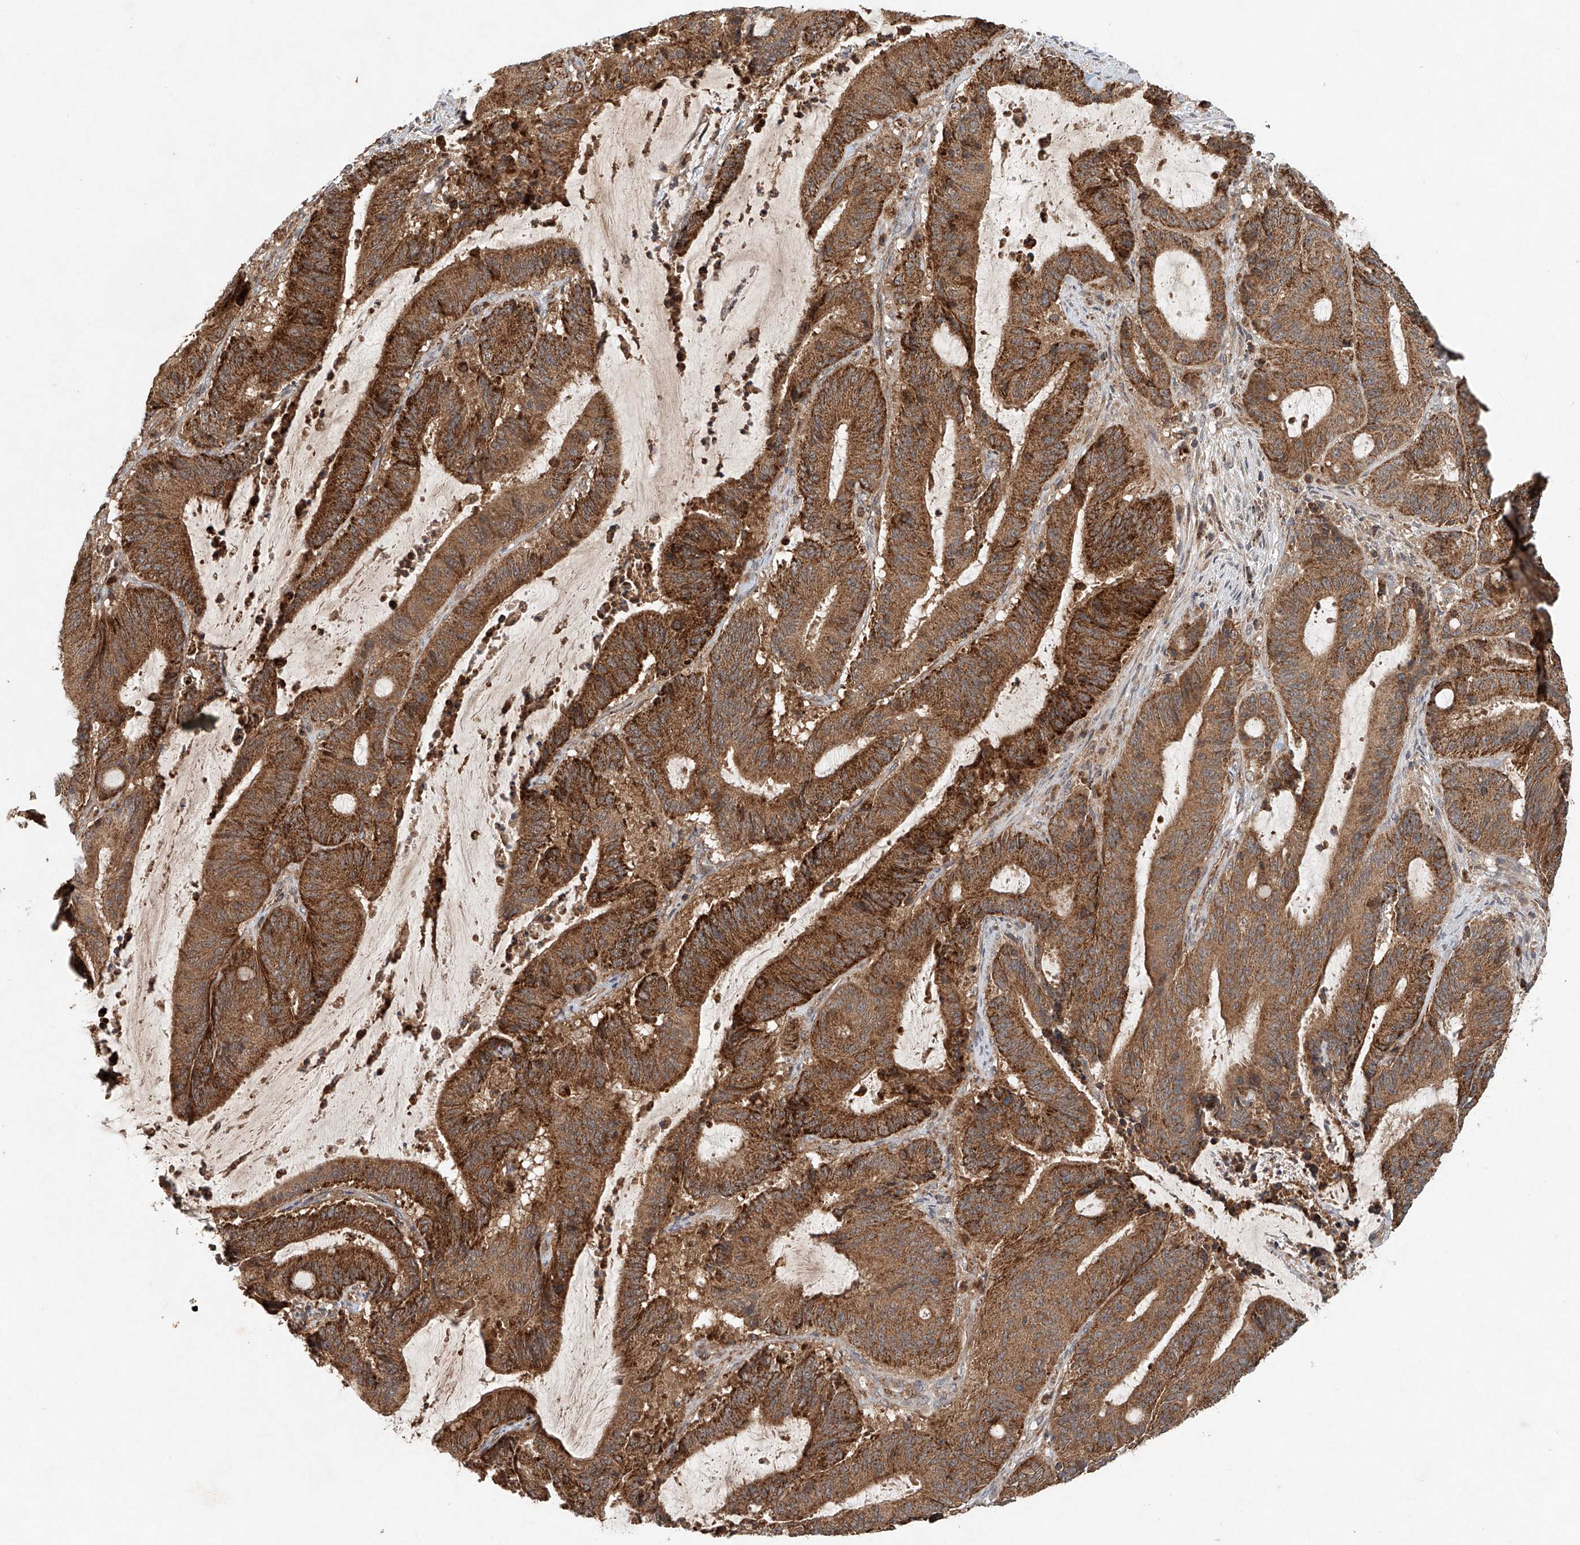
{"staining": {"intensity": "strong", "quantity": ">75%", "location": "cytoplasmic/membranous"}, "tissue": "liver cancer", "cell_type": "Tumor cells", "image_type": "cancer", "snomed": [{"axis": "morphology", "description": "Normal tissue, NOS"}, {"axis": "morphology", "description": "Cholangiocarcinoma"}, {"axis": "topography", "description": "Liver"}, {"axis": "topography", "description": "Peripheral nerve tissue"}], "caption": "Immunohistochemistry (IHC) (DAB (3,3'-diaminobenzidine)) staining of liver cancer demonstrates strong cytoplasmic/membranous protein staining in about >75% of tumor cells.", "gene": "DCAF11", "patient": {"sex": "female", "age": 73}}